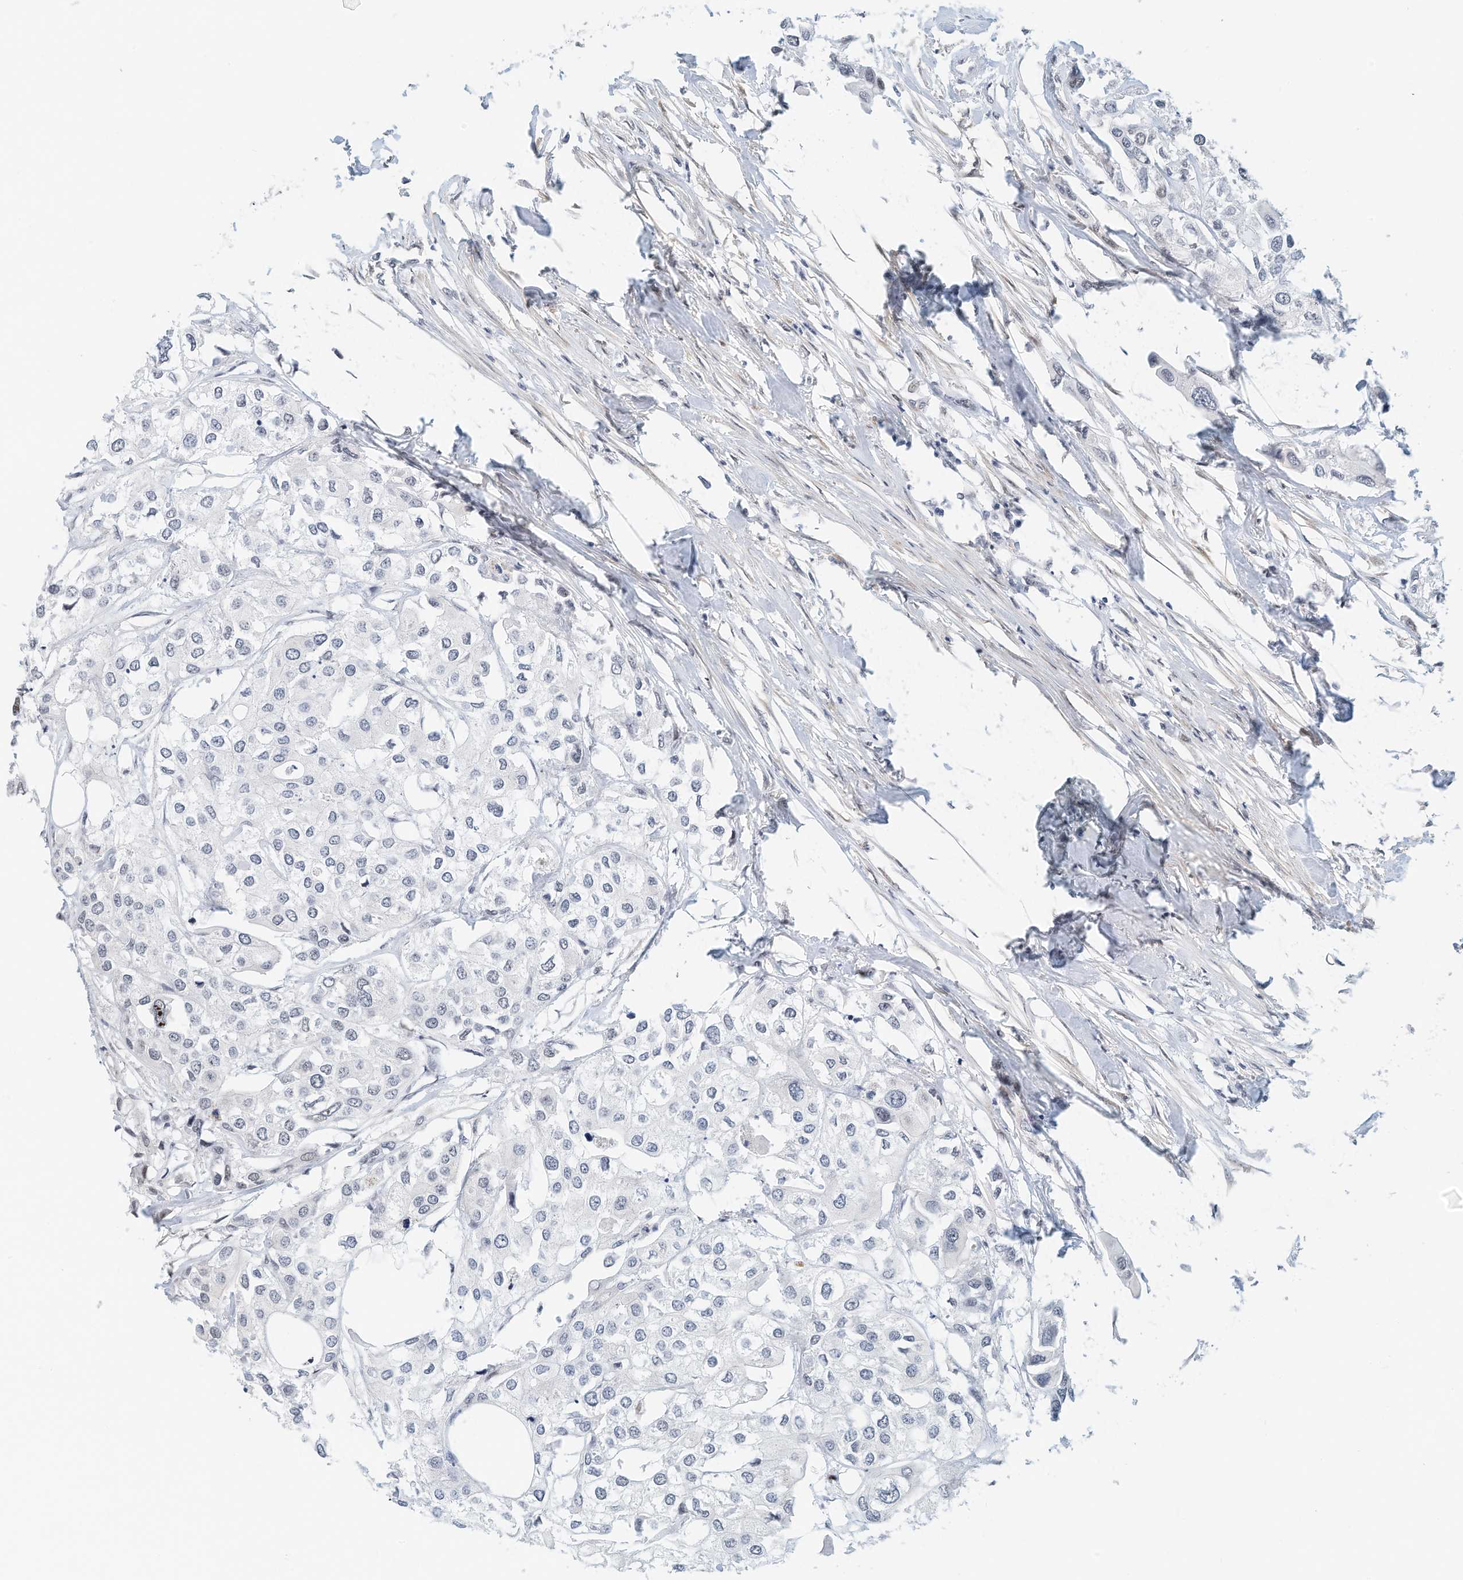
{"staining": {"intensity": "negative", "quantity": "none", "location": "none"}, "tissue": "urothelial cancer", "cell_type": "Tumor cells", "image_type": "cancer", "snomed": [{"axis": "morphology", "description": "Urothelial carcinoma, High grade"}, {"axis": "topography", "description": "Urinary bladder"}], "caption": "This image is of urothelial carcinoma (high-grade) stained with IHC to label a protein in brown with the nuclei are counter-stained blue. There is no staining in tumor cells.", "gene": "ARHGAP28", "patient": {"sex": "male", "age": 64}}